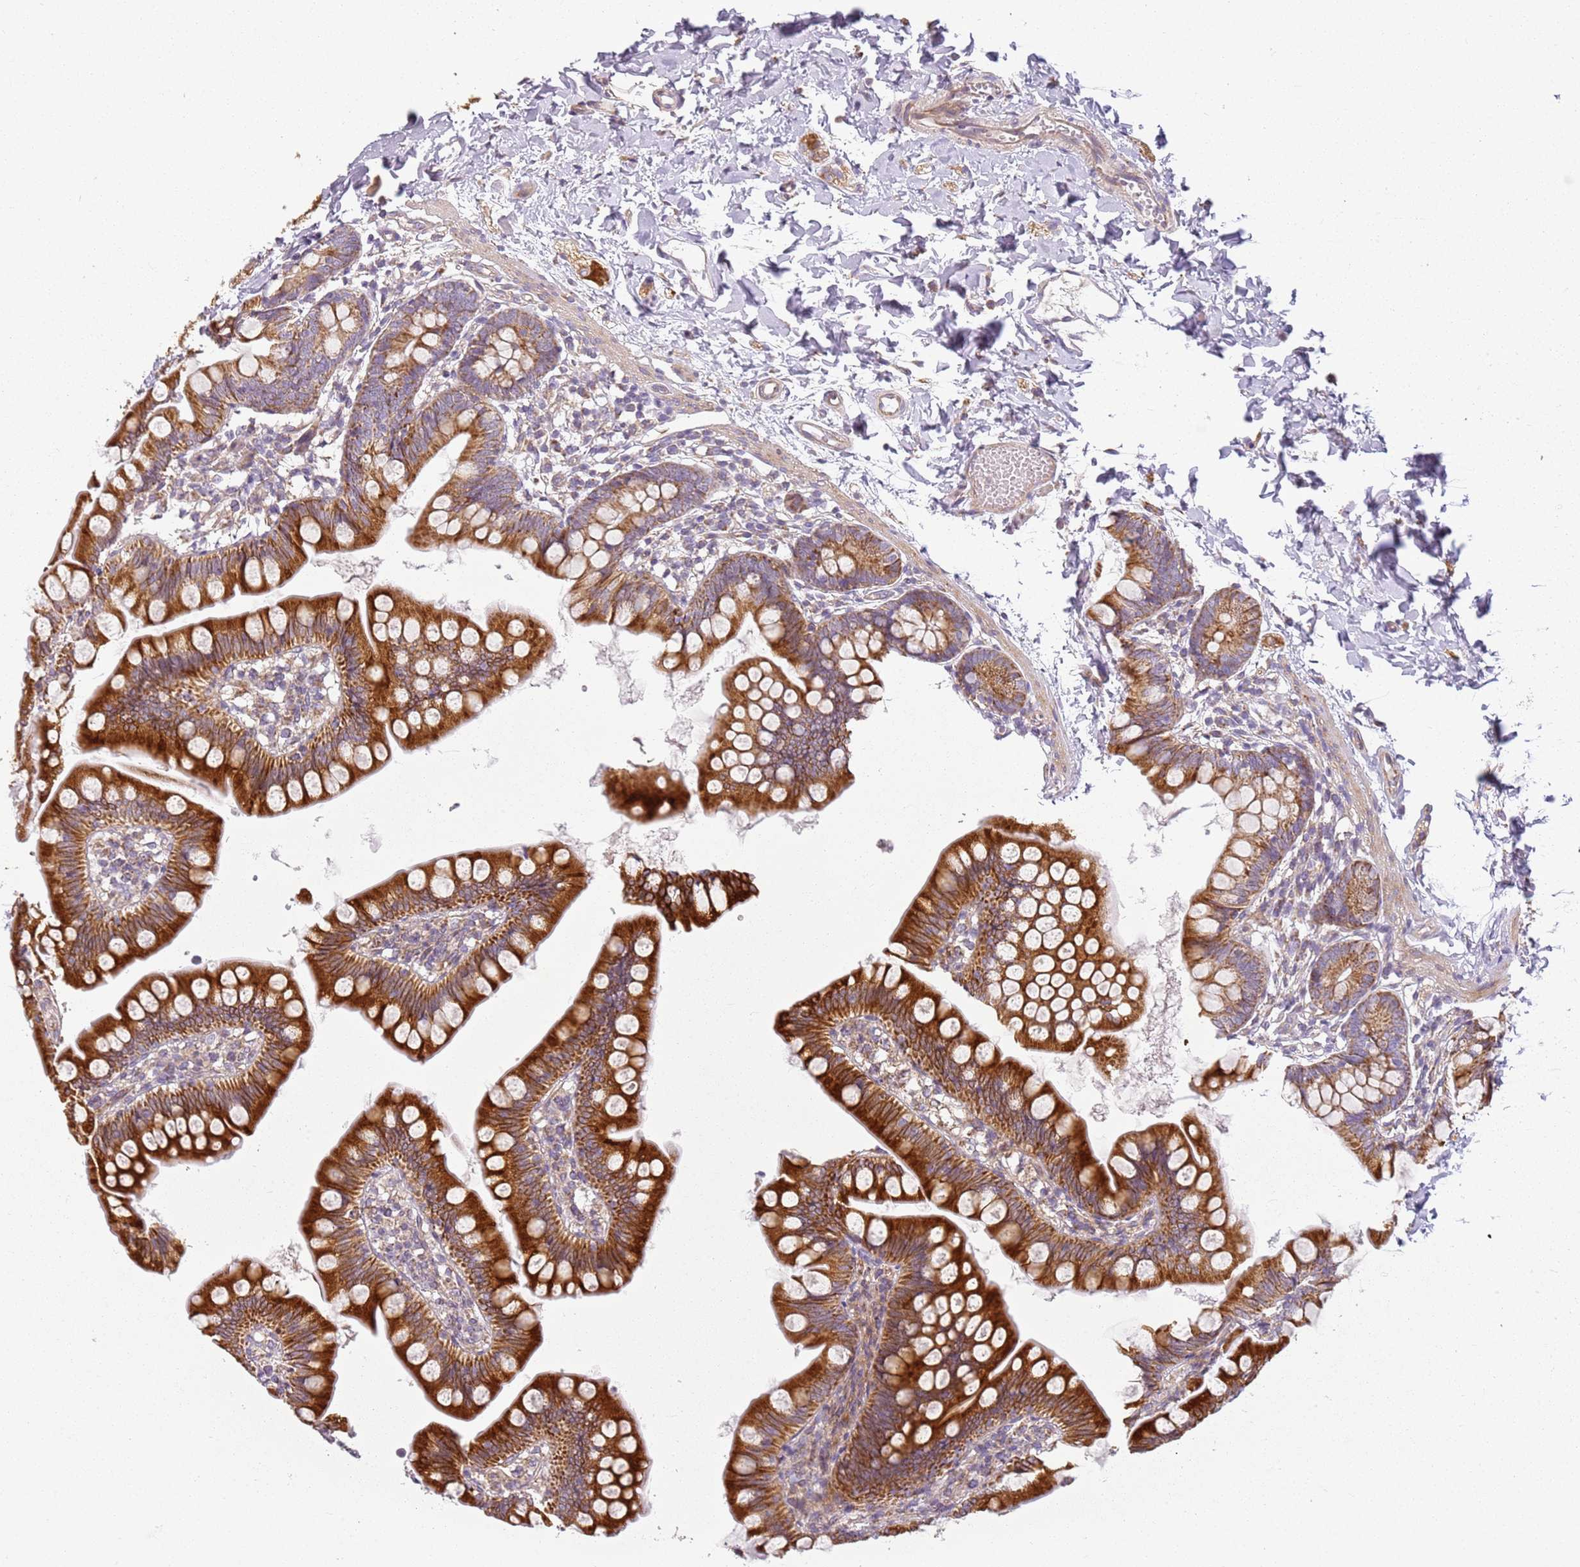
{"staining": {"intensity": "strong", "quantity": ">75%", "location": "cytoplasmic/membranous"}, "tissue": "small intestine", "cell_type": "Glandular cells", "image_type": "normal", "snomed": [{"axis": "morphology", "description": "Normal tissue, NOS"}, {"axis": "topography", "description": "Small intestine"}], "caption": "The image demonstrates a brown stain indicating the presence of a protein in the cytoplasmic/membranous of glandular cells in small intestine.", "gene": "TMEM200C", "patient": {"sex": "male", "age": 7}}